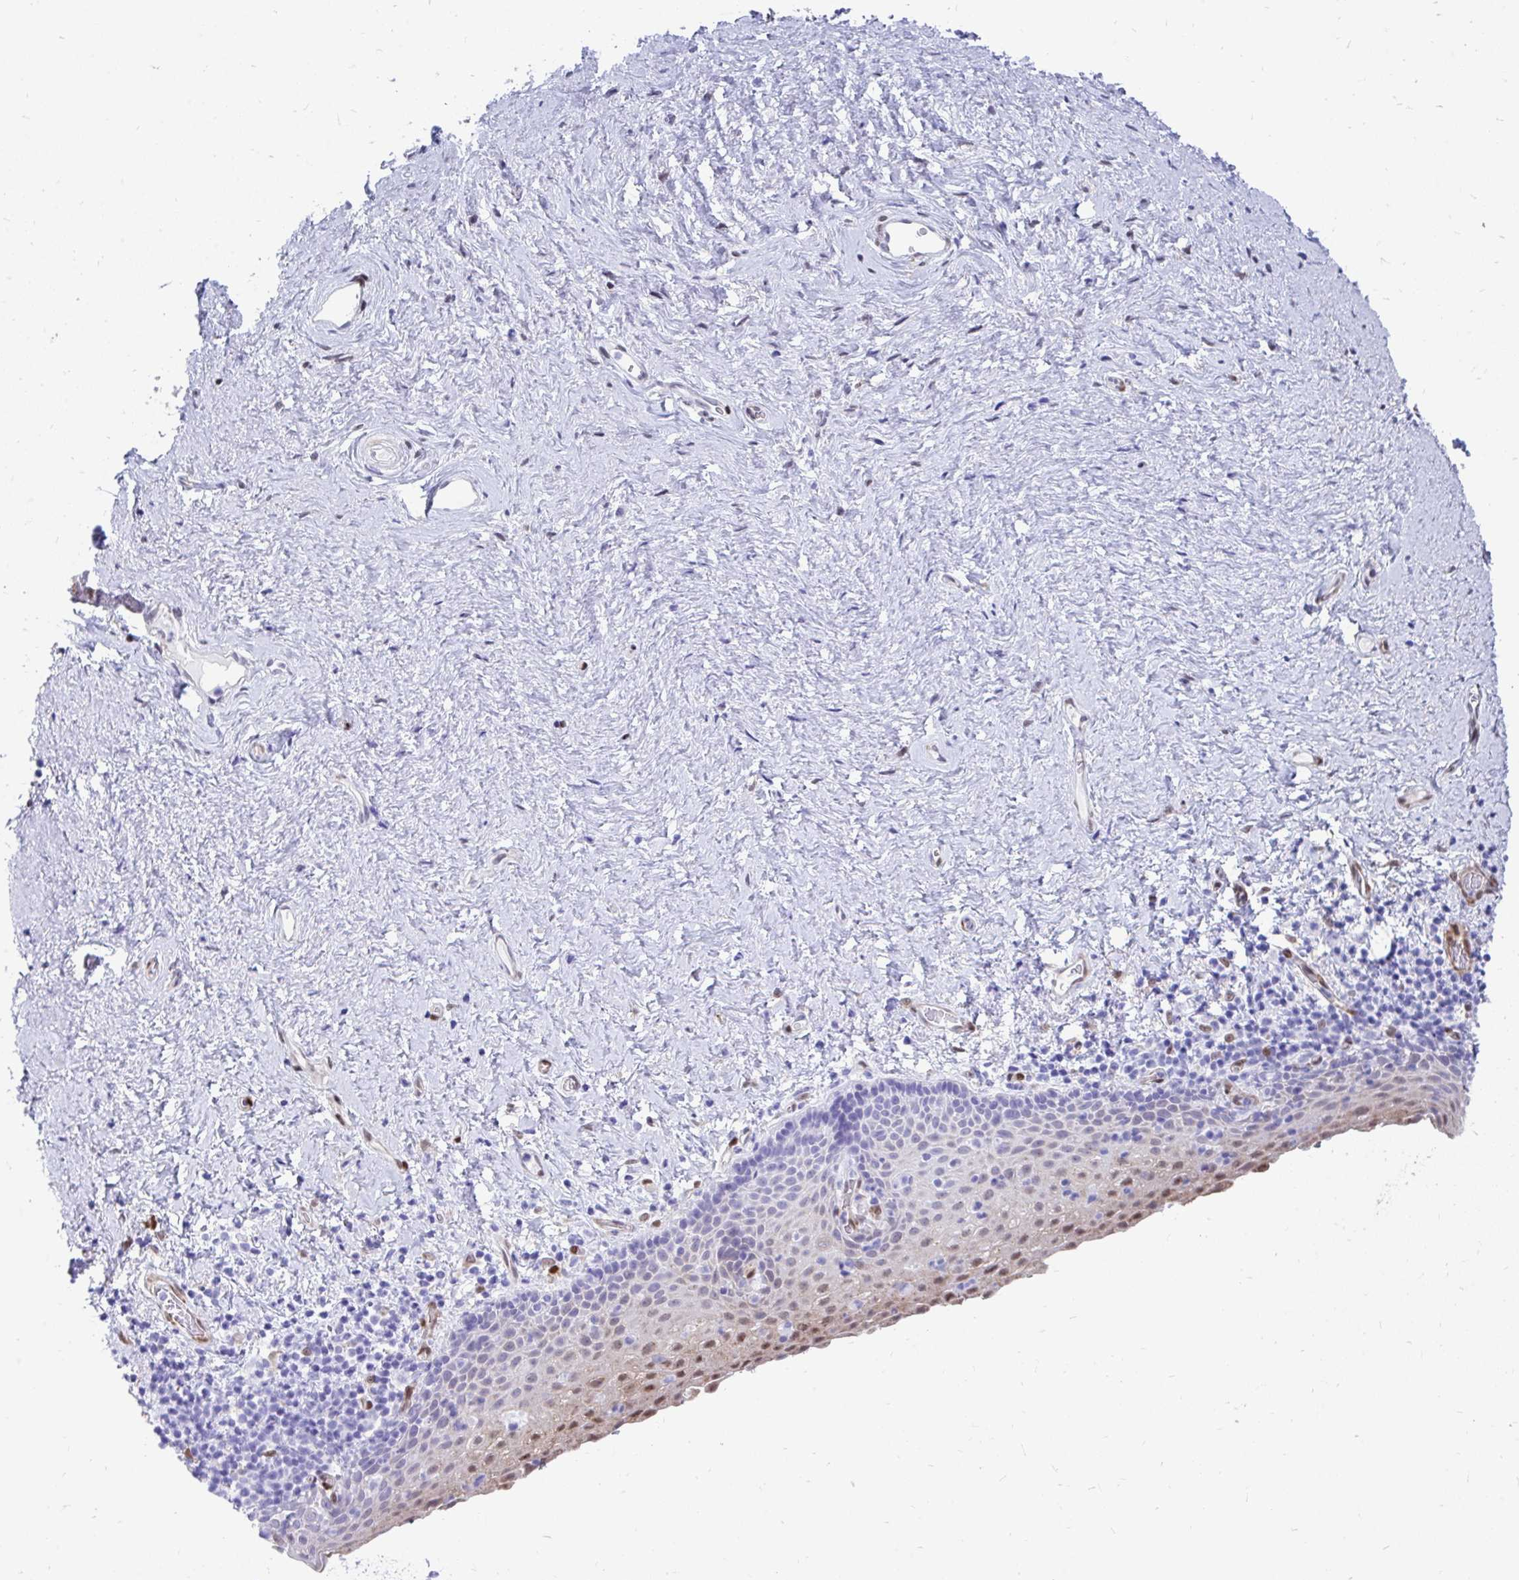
{"staining": {"intensity": "moderate", "quantity": "<25%", "location": "nuclear"}, "tissue": "vagina", "cell_type": "Squamous epithelial cells", "image_type": "normal", "snomed": [{"axis": "morphology", "description": "Normal tissue, NOS"}, {"axis": "topography", "description": "Vagina"}], "caption": "IHC micrograph of benign vagina stained for a protein (brown), which reveals low levels of moderate nuclear positivity in about <25% of squamous epithelial cells.", "gene": "RBPMS", "patient": {"sex": "female", "age": 61}}